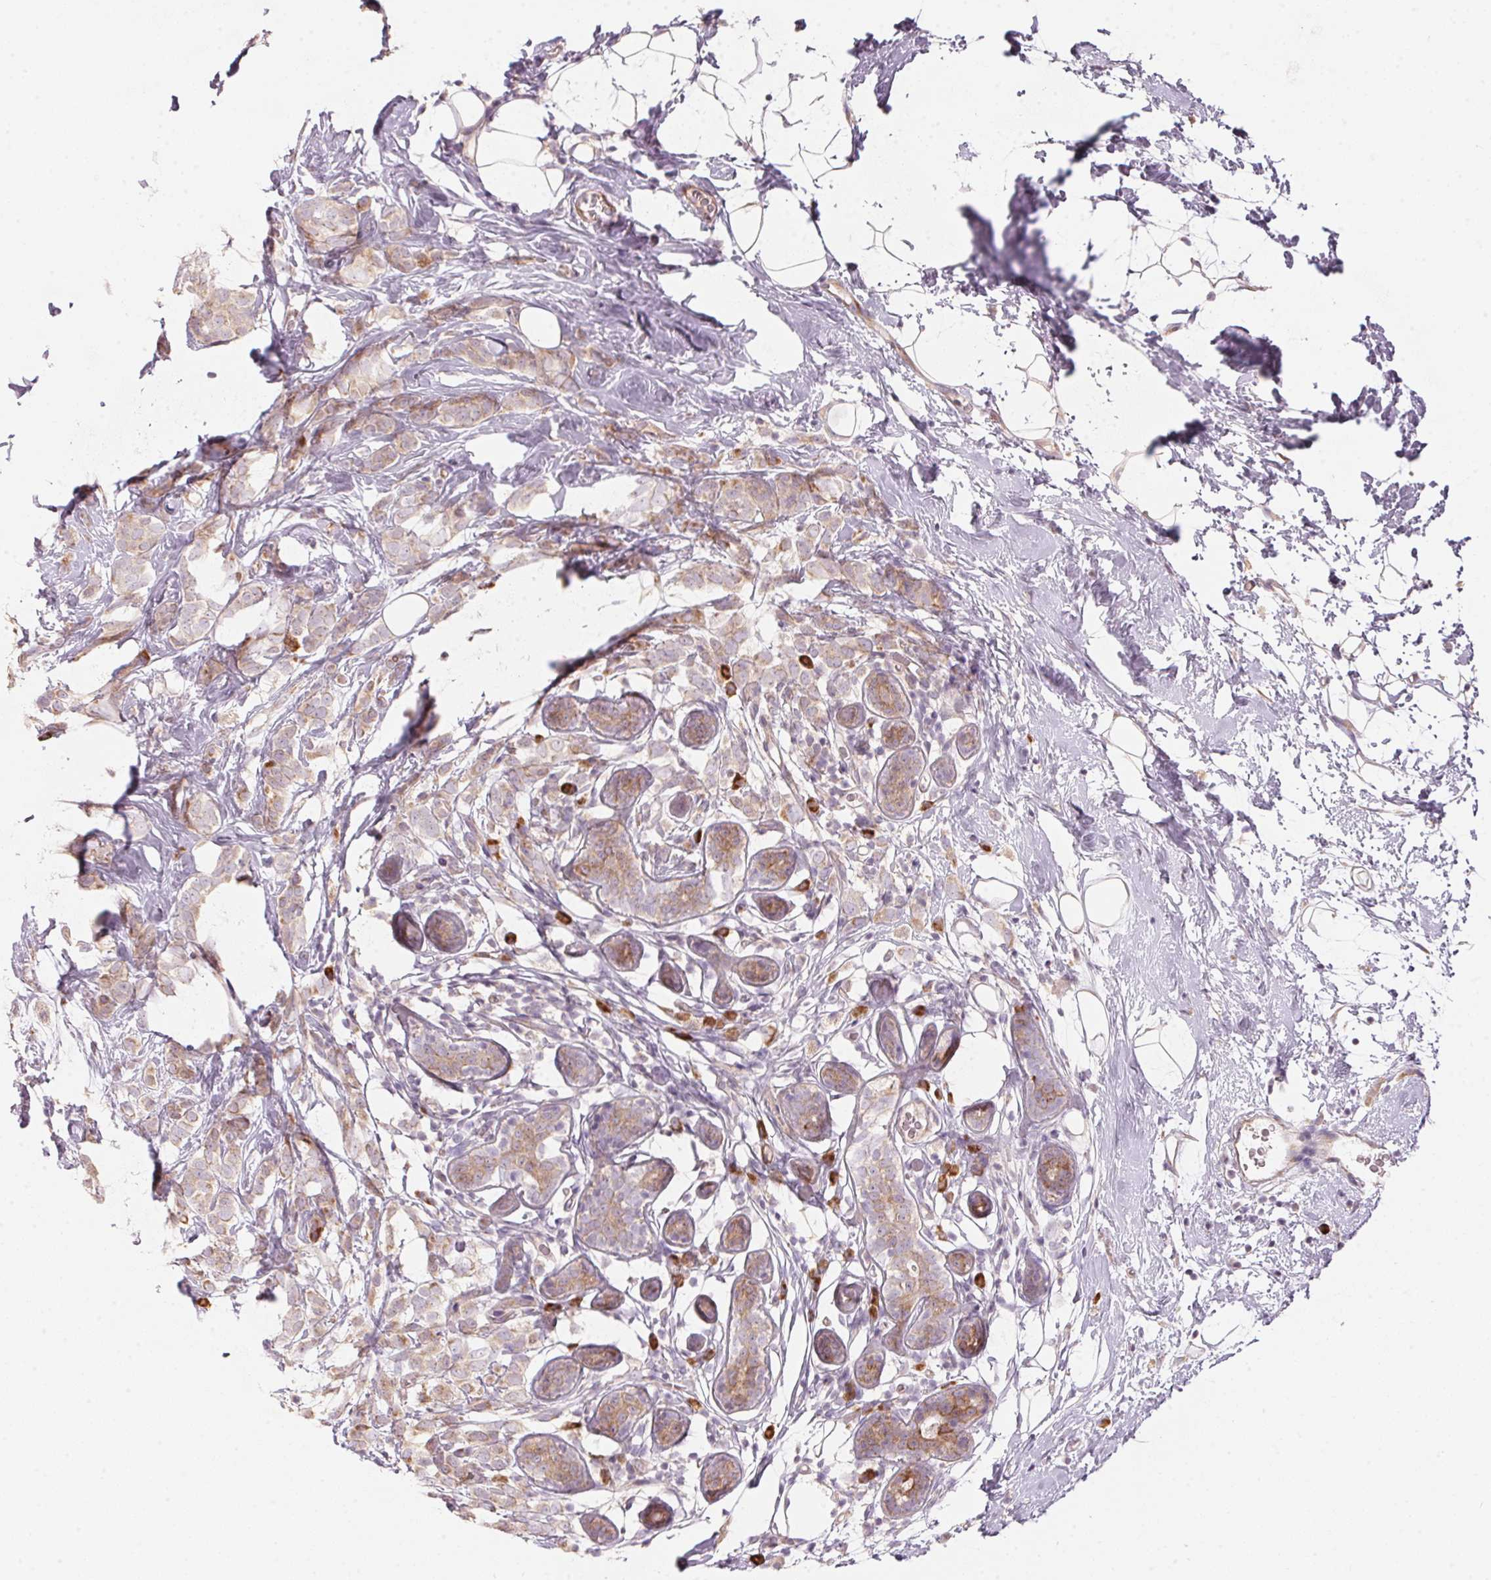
{"staining": {"intensity": "weak", "quantity": ">75%", "location": "cytoplasmic/membranous"}, "tissue": "breast cancer", "cell_type": "Tumor cells", "image_type": "cancer", "snomed": [{"axis": "morphology", "description": "Lobular carcinoma"}, {"axis": "topography", "description": "Breast"}], "caption": "Brown immunohistochemical staining in breast lobular carcinoma reveals weak cytoplasmic/membranous expression in about >75% of tumor cells.", "gene": "BLOC1S2", "patient": {"sex": "female", "age": 49}}